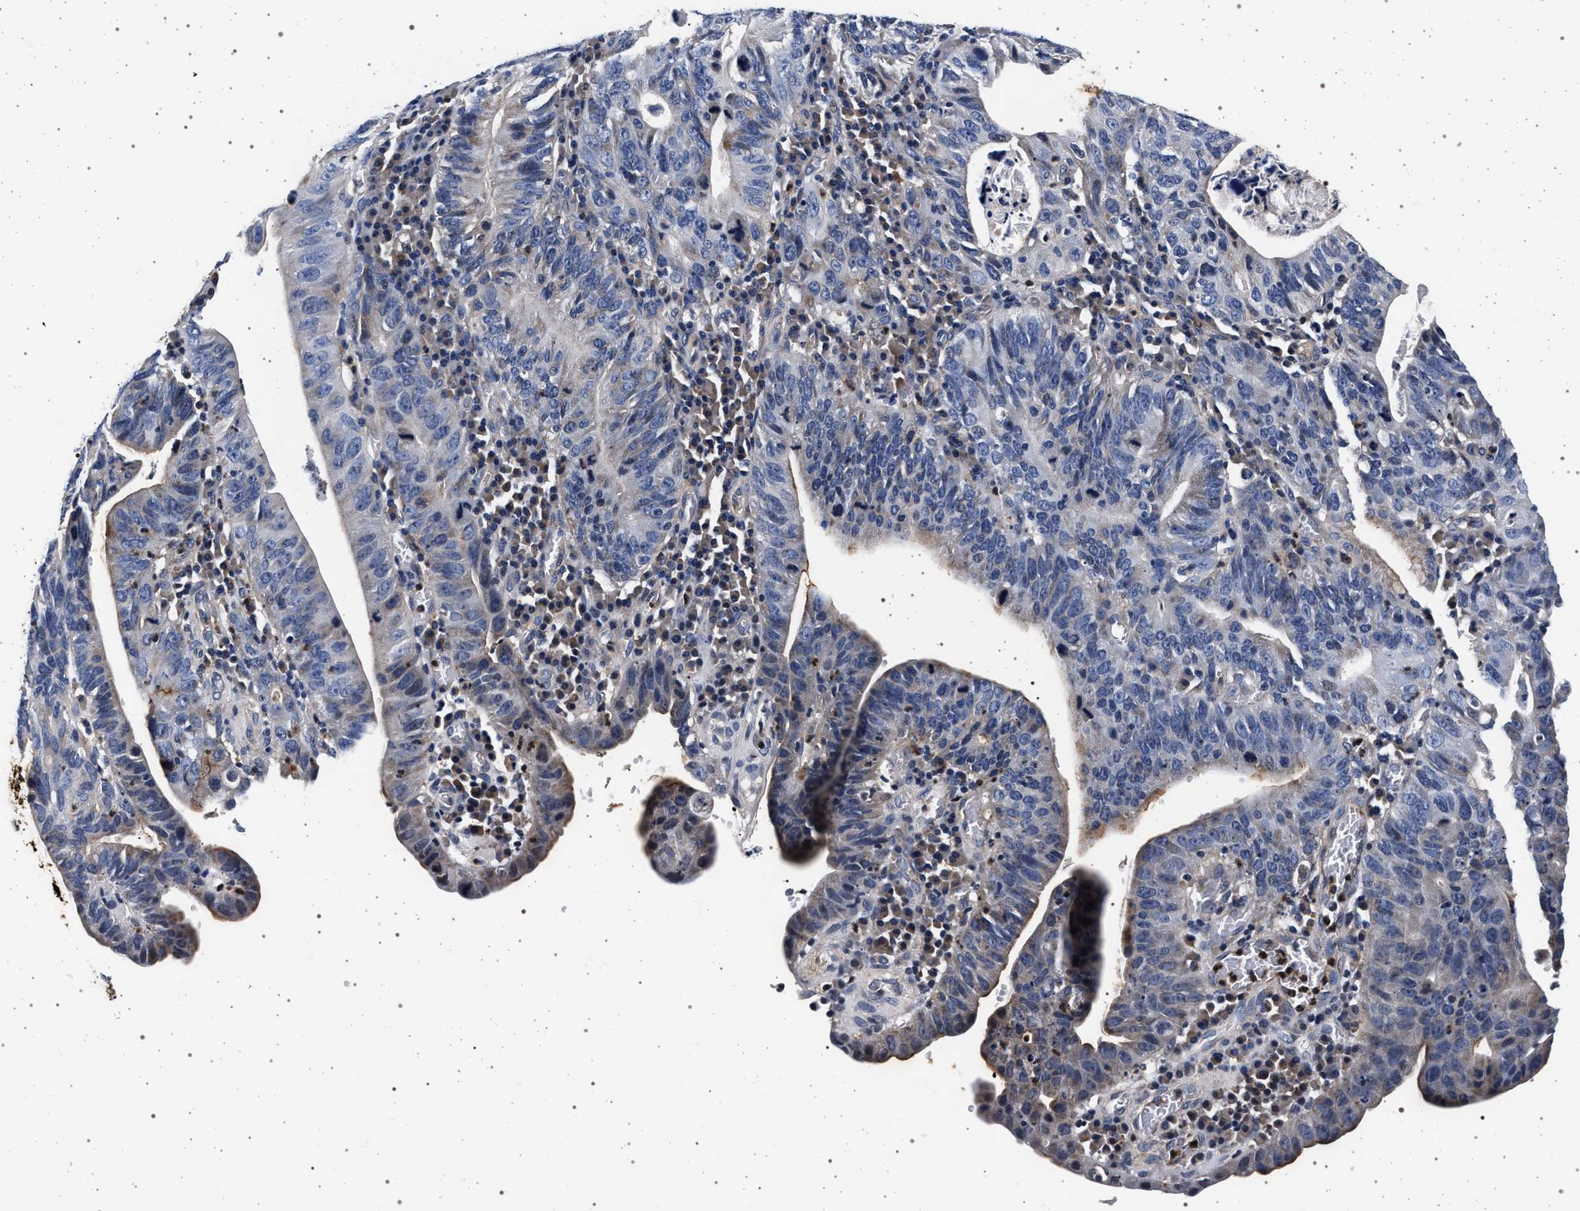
{"staining": {"intensity": "weak", "quantity": "<25%", "location": "cytoplasmic/membranous"}, "tissue": "stomach cancer", "cell_type": "Tumor cells", "image_type": "cancer", "snomed": [{"axis": "morphology", "description": "Adenocarcinoma, NOS"}, {"axis": "topography", "description": "Stomach"}], "caption": "IHC of stomach cancer demonstrates no positivity in tumor cells. The staining was performed using DAB to visualize the protein expression in brown, while the nuclei were stained in blue with hematoxylin (Magnification: 20x).", "gene": "KCNK6", "patient": {"sex": "male", "age": 59}}